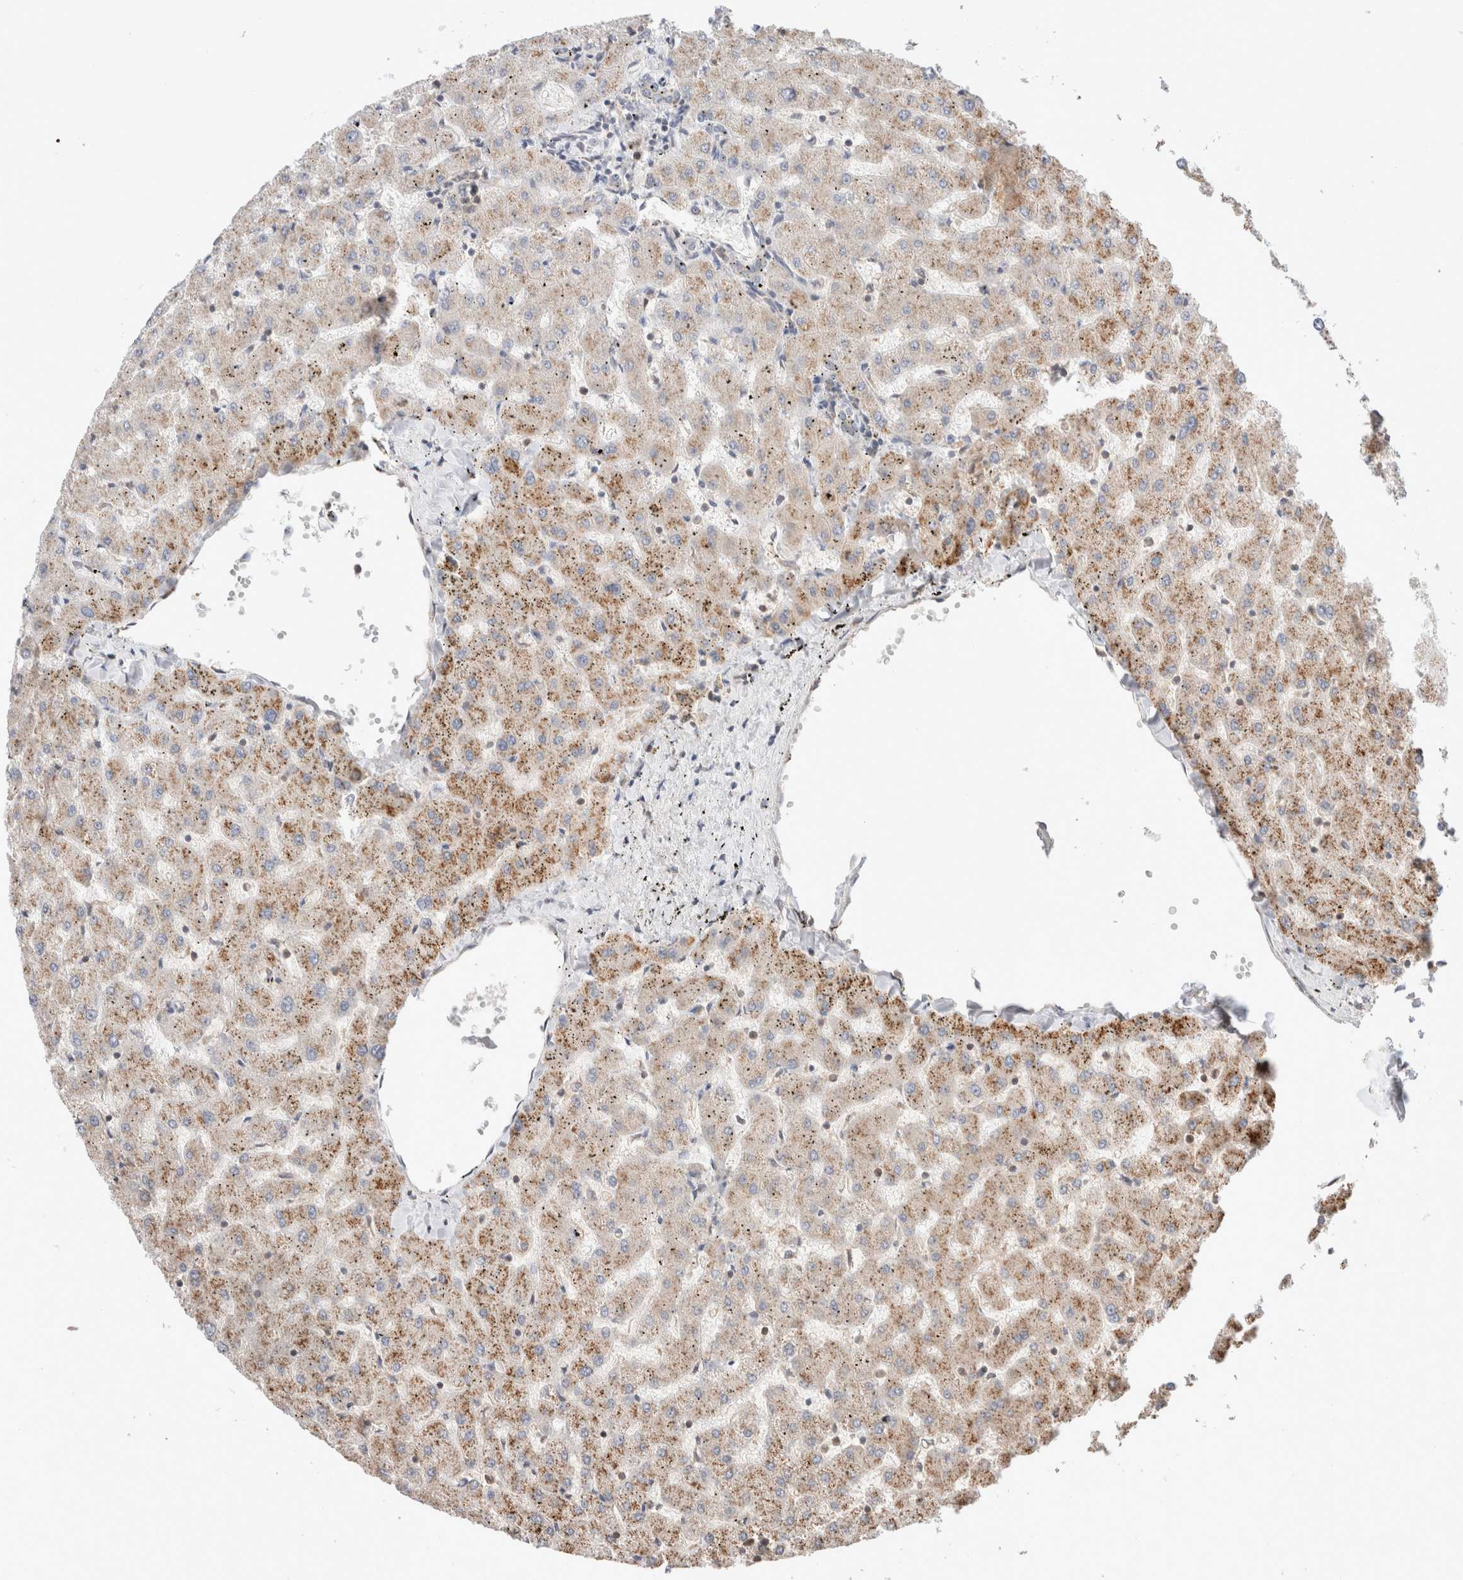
{"staining": {"intensity": "negative", "quantity": "none", "location": "none"}, "tissue": "liver", "cell_type": "Cholangiocytes", "image_type": "normal", "snomed": [{"axis": "morphology", "description": "Normal tissue, NOS"}, {"axis": "topography", "description": "Liver"}], "caption": "This is a image of immunohistochemistry (IHC) staining of unremarkable liver, which shows no positivity in cholangiocytes.", "gene": "SIKE1", "patient": {"sex": "female", "age": 63}}